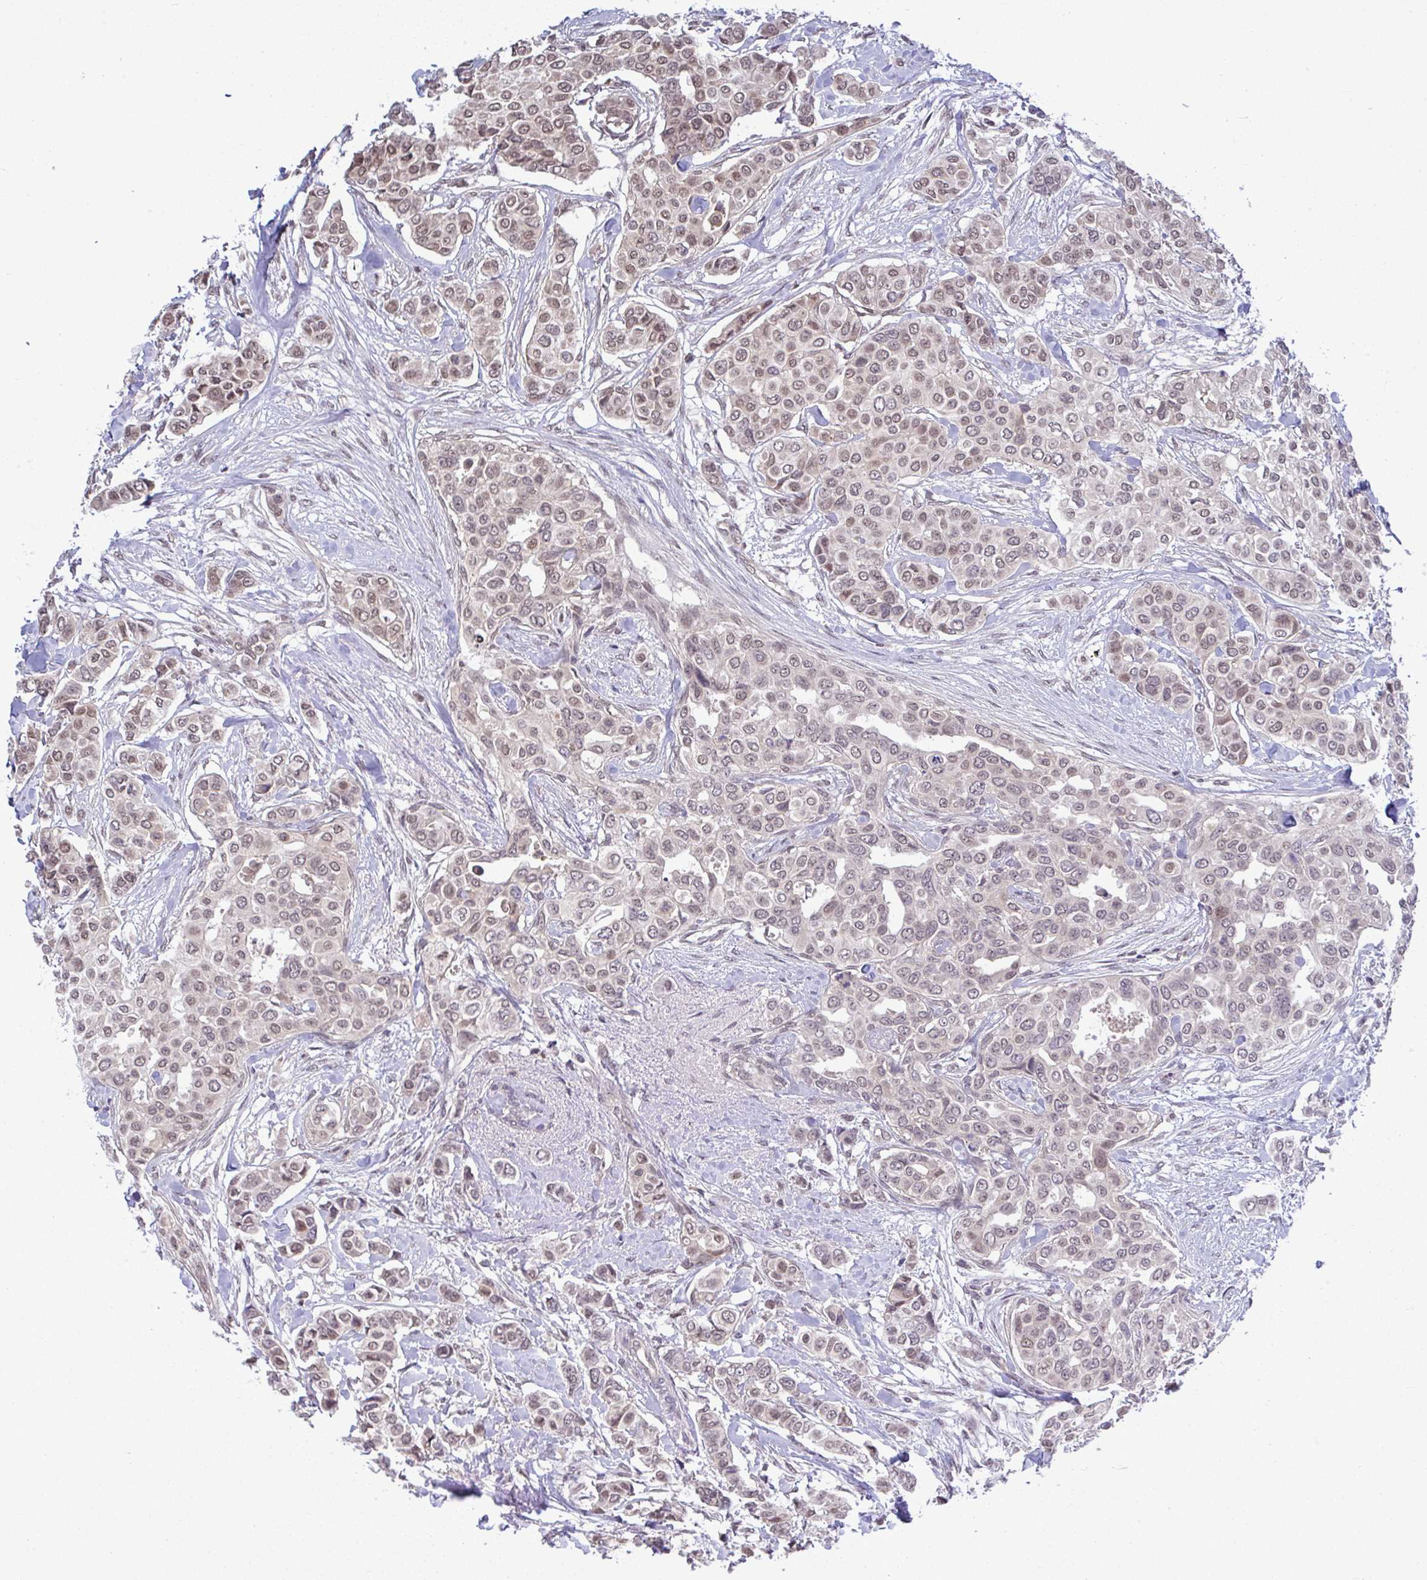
{"staining": {"intensity": "moderate", "quantity": ">75%", "location": "nuclear"}, "tissue": "breast cancer", "cell_type": "Tumor cells", "image_type": "cancer", "snomed": [{"axis": "morphology", "description": "Lobular carcinoma"}, {"axis": "topography", "description": "Breast"}], "caption": "Protein staining of breast cancer tissue exhibits moderate nuclear positivity in approximately >75% of tumor cells.", "gene": "C9orf64", "patient": {"sex": "female", "age": 51}}